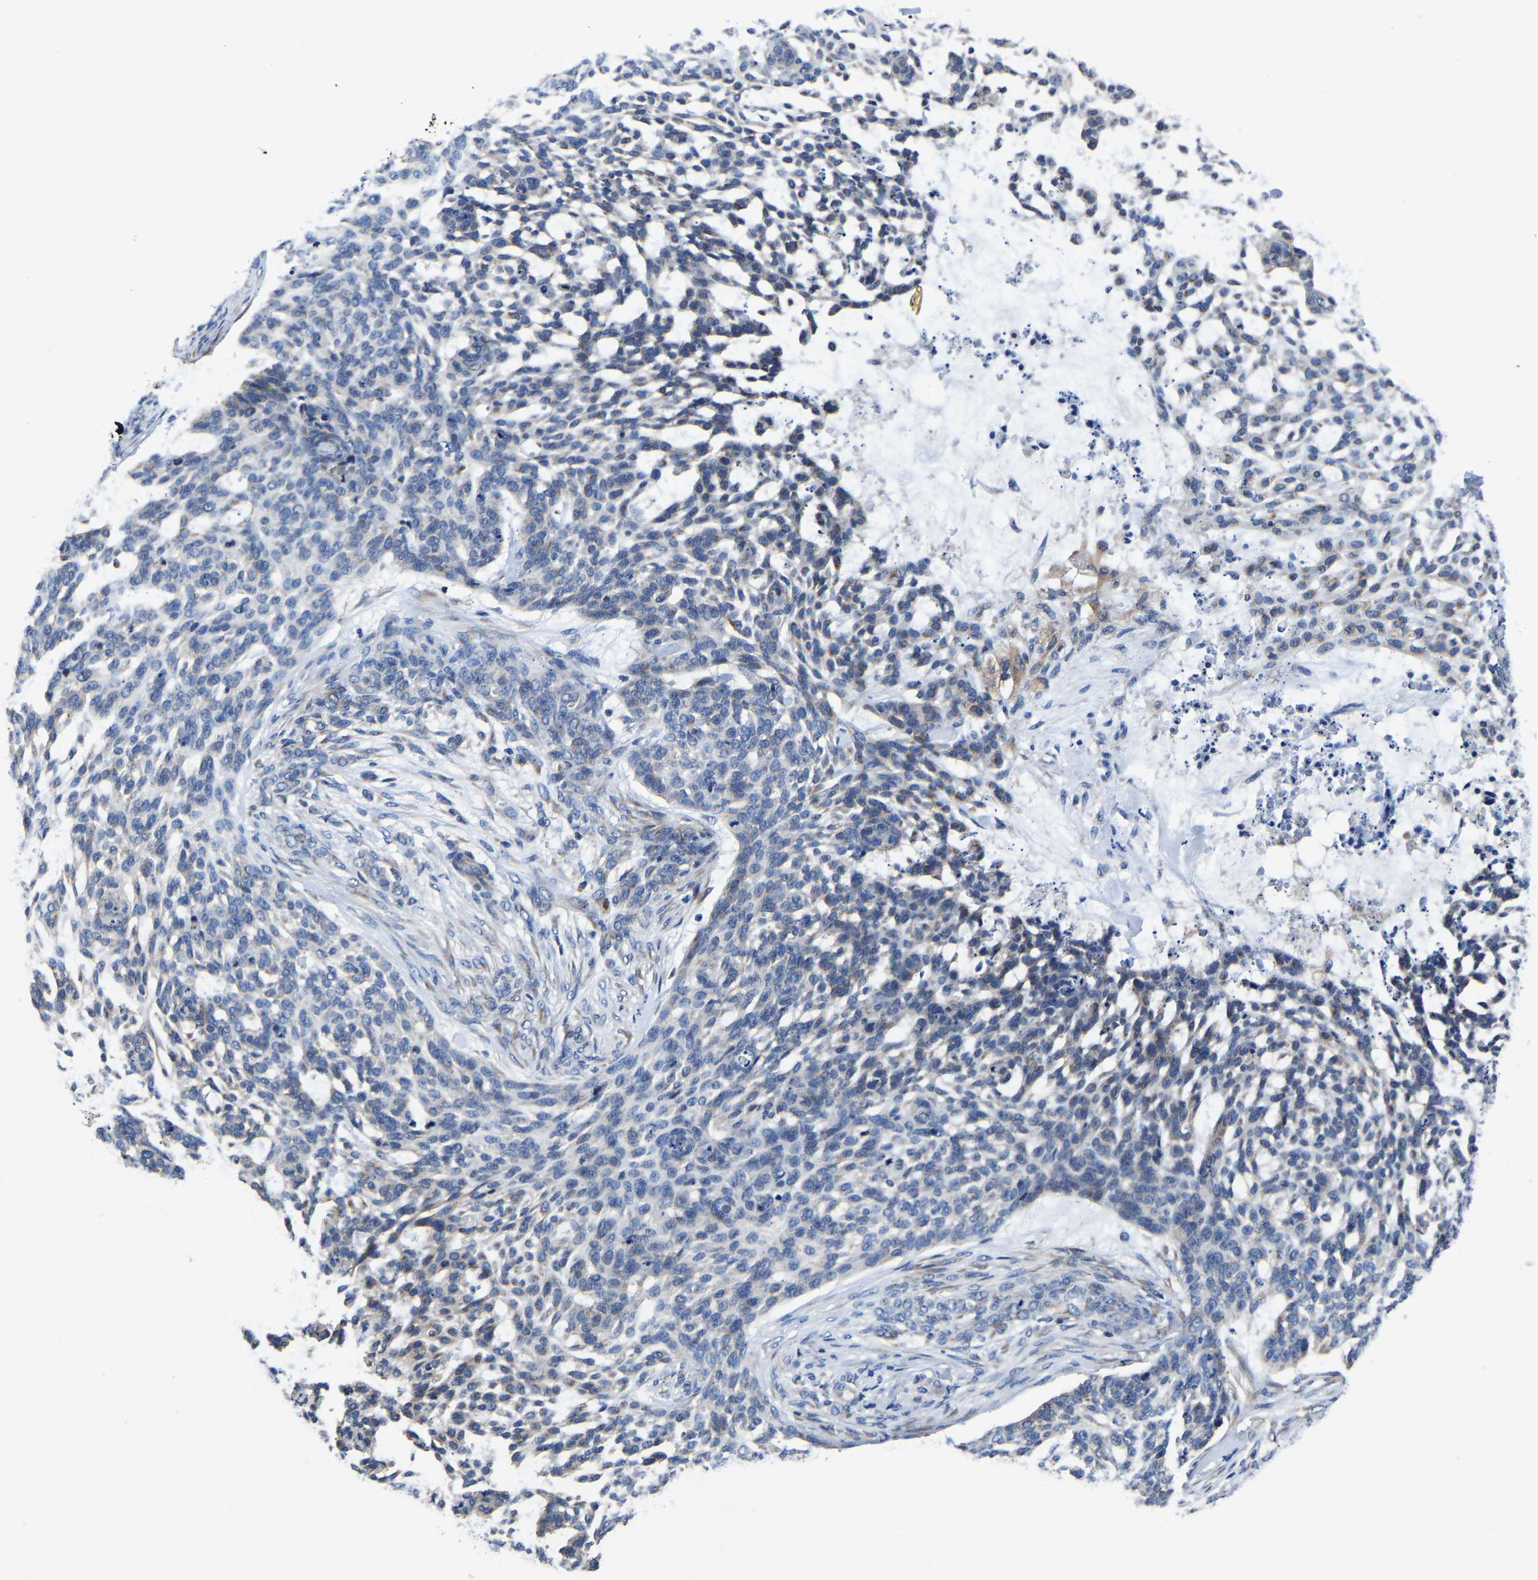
{"staining": {"intensity": "weak", "quantity": "<25%", "location": "cytoplasmic/membranous"}, "tissue": "skin cancer", "cell_type": "Tumor cells", "image_type": "cancer", "snomed": [{"axis": "morphology", "description": "Basal cell carcinoma"}, {"axis": "topography", "description": "Skin"}], "caption": "Immunohistochemistry (IHC) photomicrograph of human skin basal cell carcinoma stained for a protein (brown), which shows no staining in tumor cells.", "gene": "EBAG9", "patient": {"sex": "female", "age": 64}}